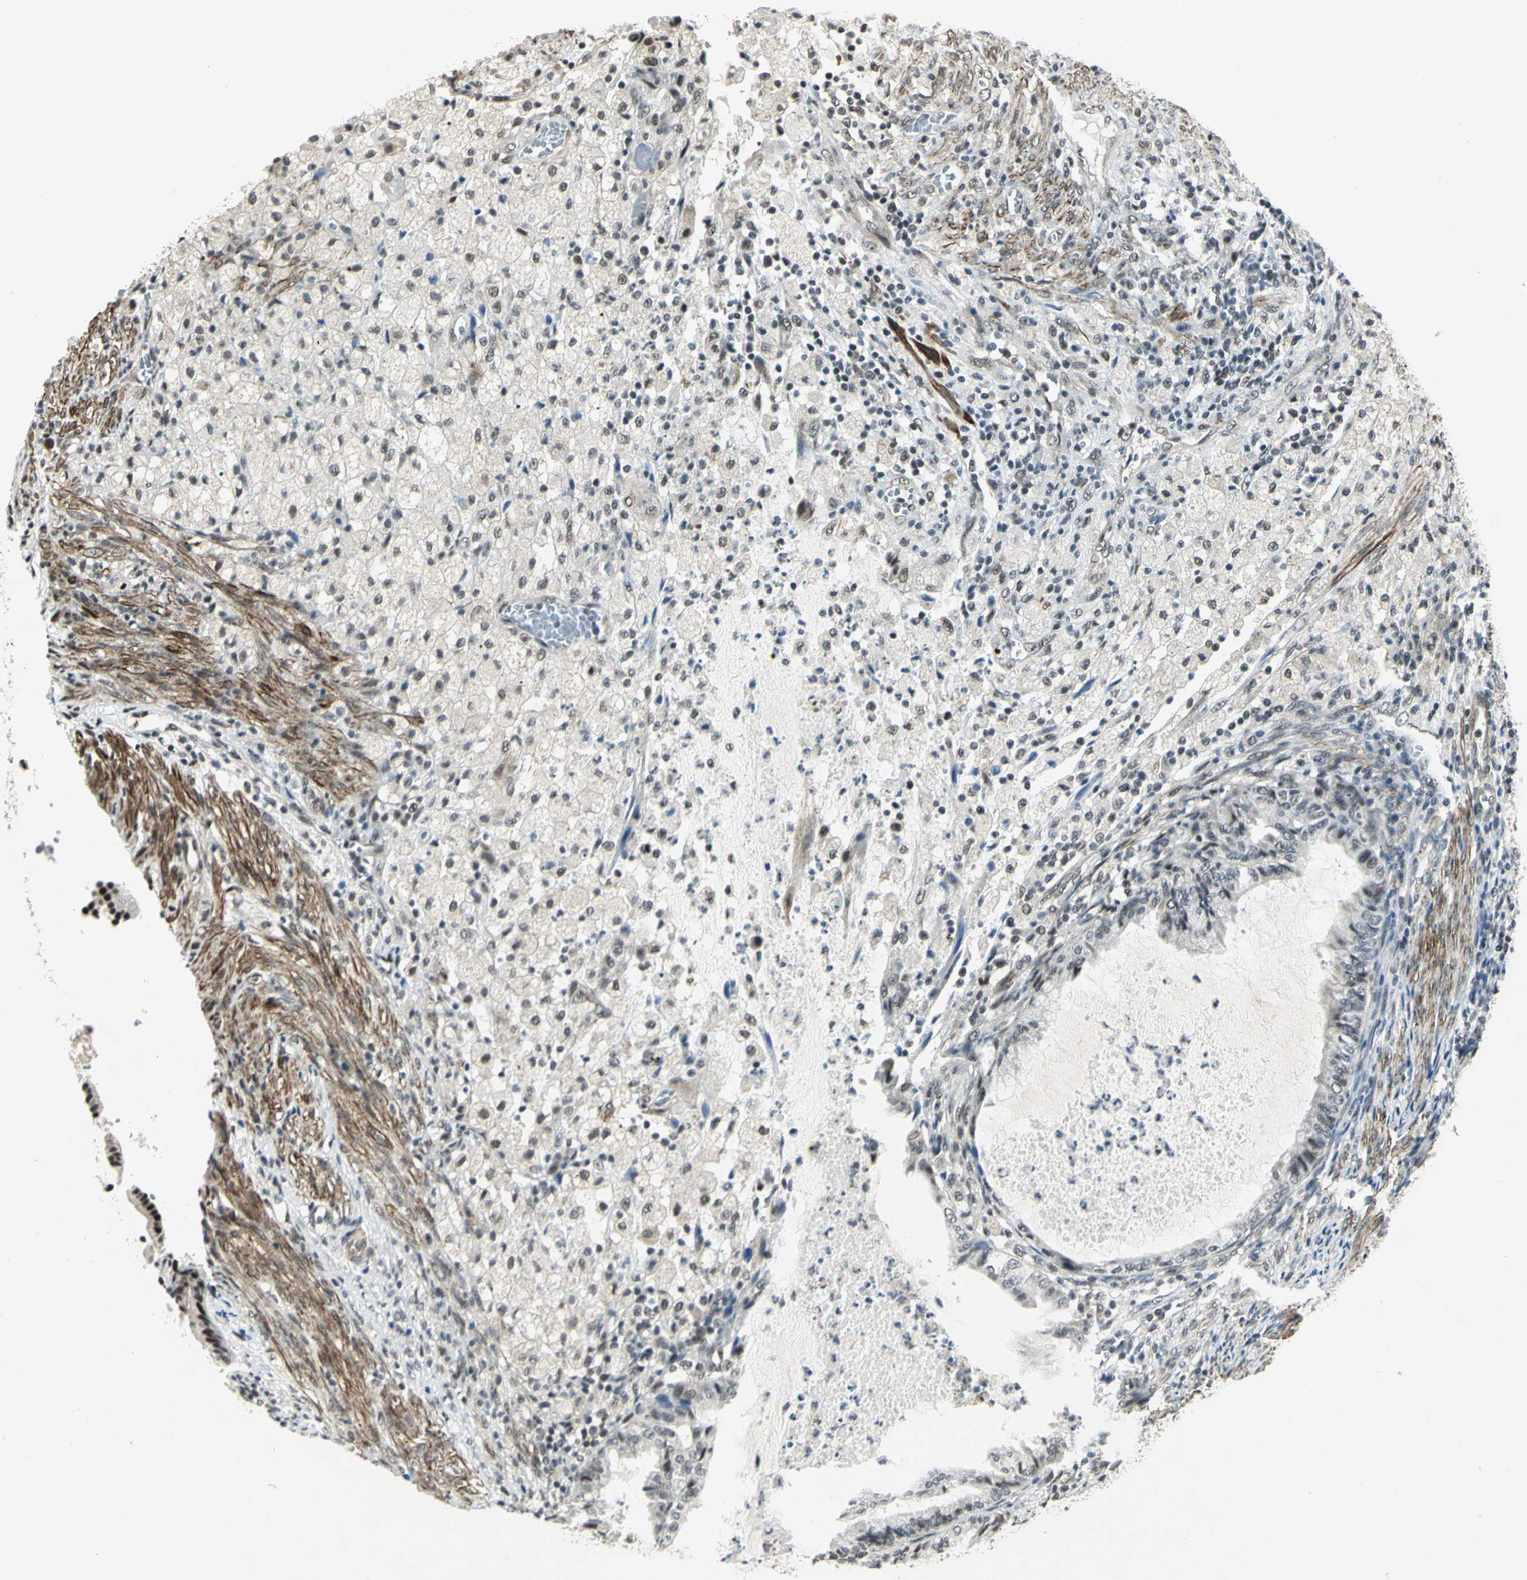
{"staining": {"intensity": "weak", "quantity": "<25%", "location": "cytoplasmic/membranous,nuclear"}, "tissue": "cervical cancer", "cell_type": "Tumor cells", "image_type": "cancer", "snomed": [{"axis": "morphology", "description": "Normal tissue, NOS"}, {"axis": "morphology", "description": "Adenocarcinoma, NOS"}, {"axis": "topography", "description": "Cervix"}, {"axis": "topography", "description": "Endometrium"}], "caption": "Immunohistochemistry of cervical cancer (adenocarcinoma) shows no positivity in tumor cells.", "gene": "MTA1", "patient": {"sex": "female", "age": 86}}